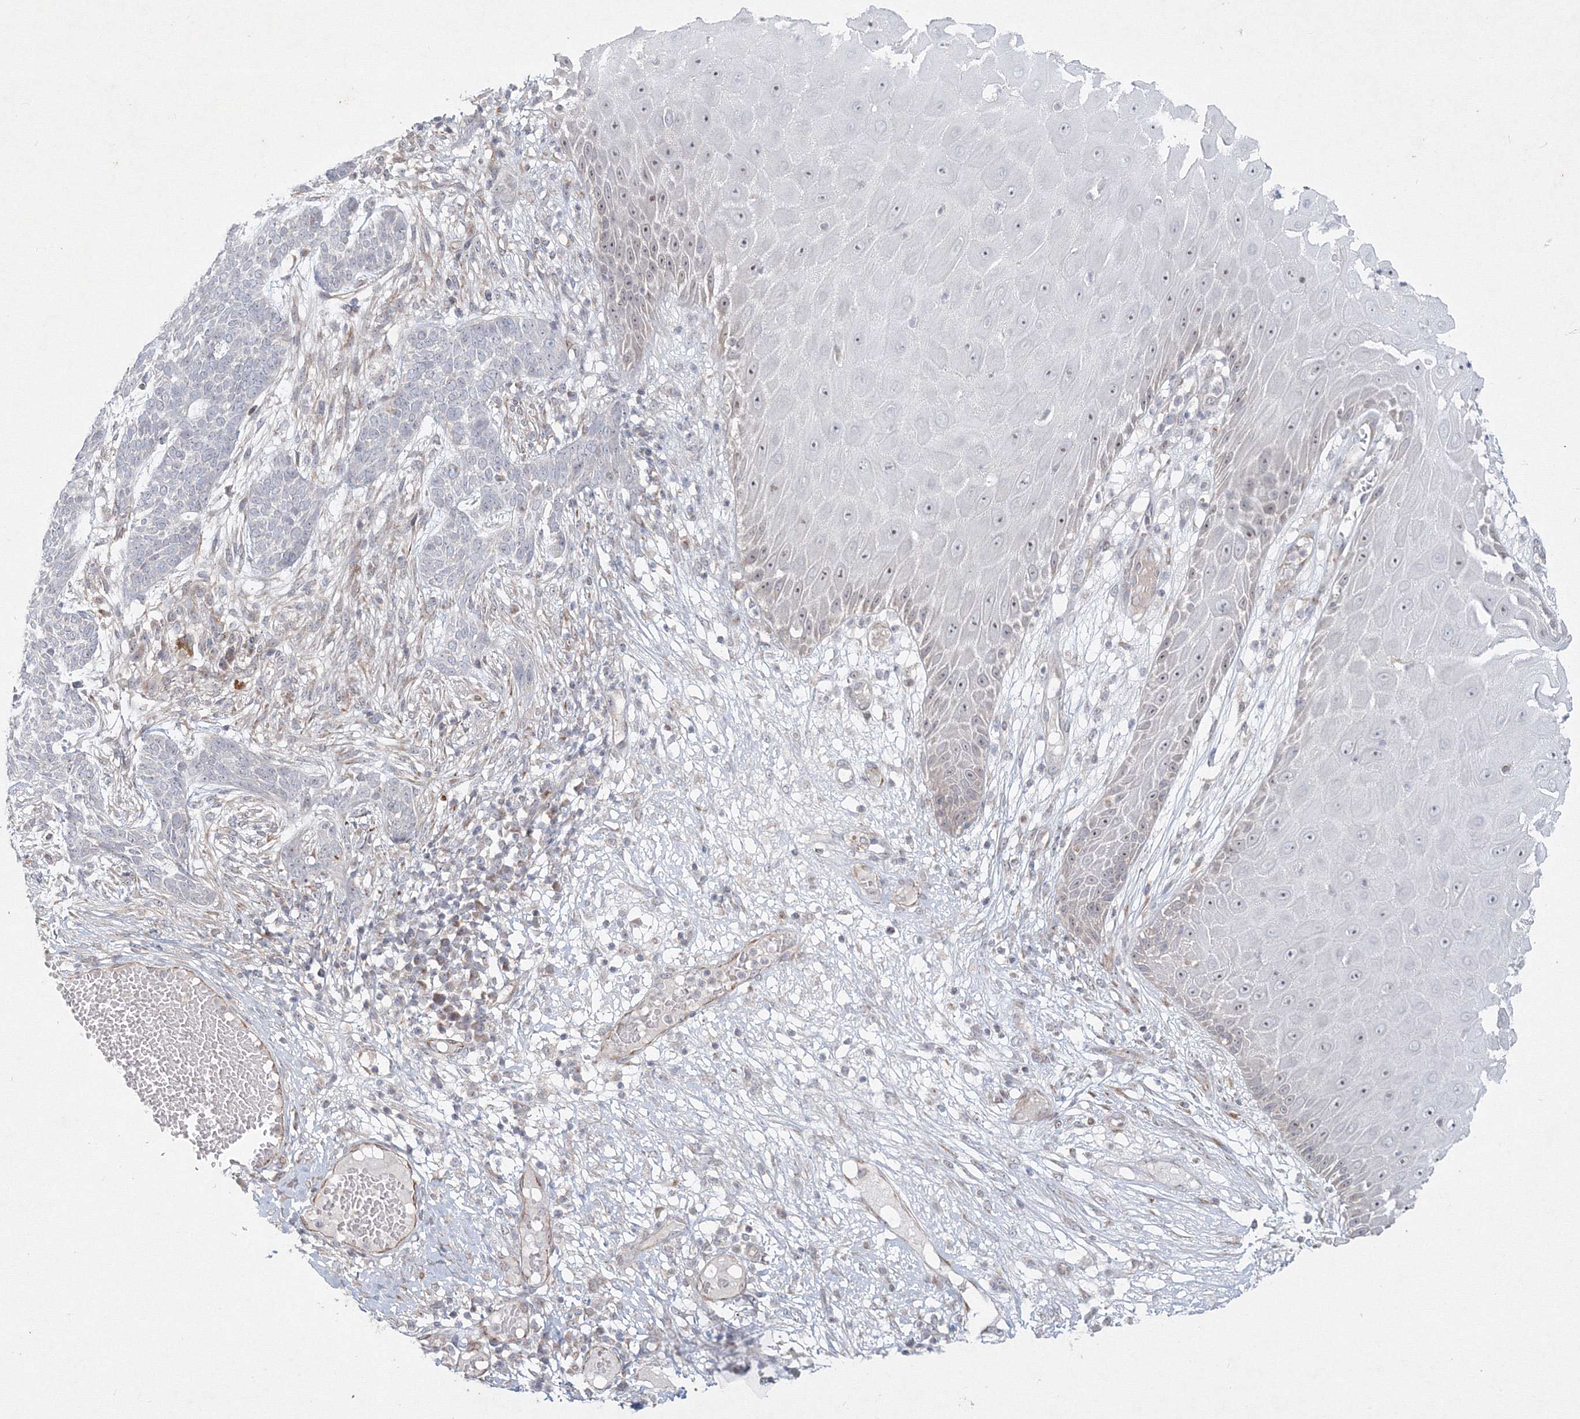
{"staining": {"intensity": "negative", "quantity": "none", "location": "none"}, "tissue": "skin cancer", "cell_type": "Tumor cells", "image_type": "cancer", "snomed": [{"axis": "morphology", "description": "Normal tissue, NOS"}, {"axis": "morphology", "description": "Basal cell carcinoma"}, {"axis": "topography", "description": "Skin"}], "caption": "This is an IHC micrograph of human basal cell carcinoma (skin). There is no positivity in tumor cells.", "gene": "WDR49", "patient": {"sex": "male", "age": 64}}